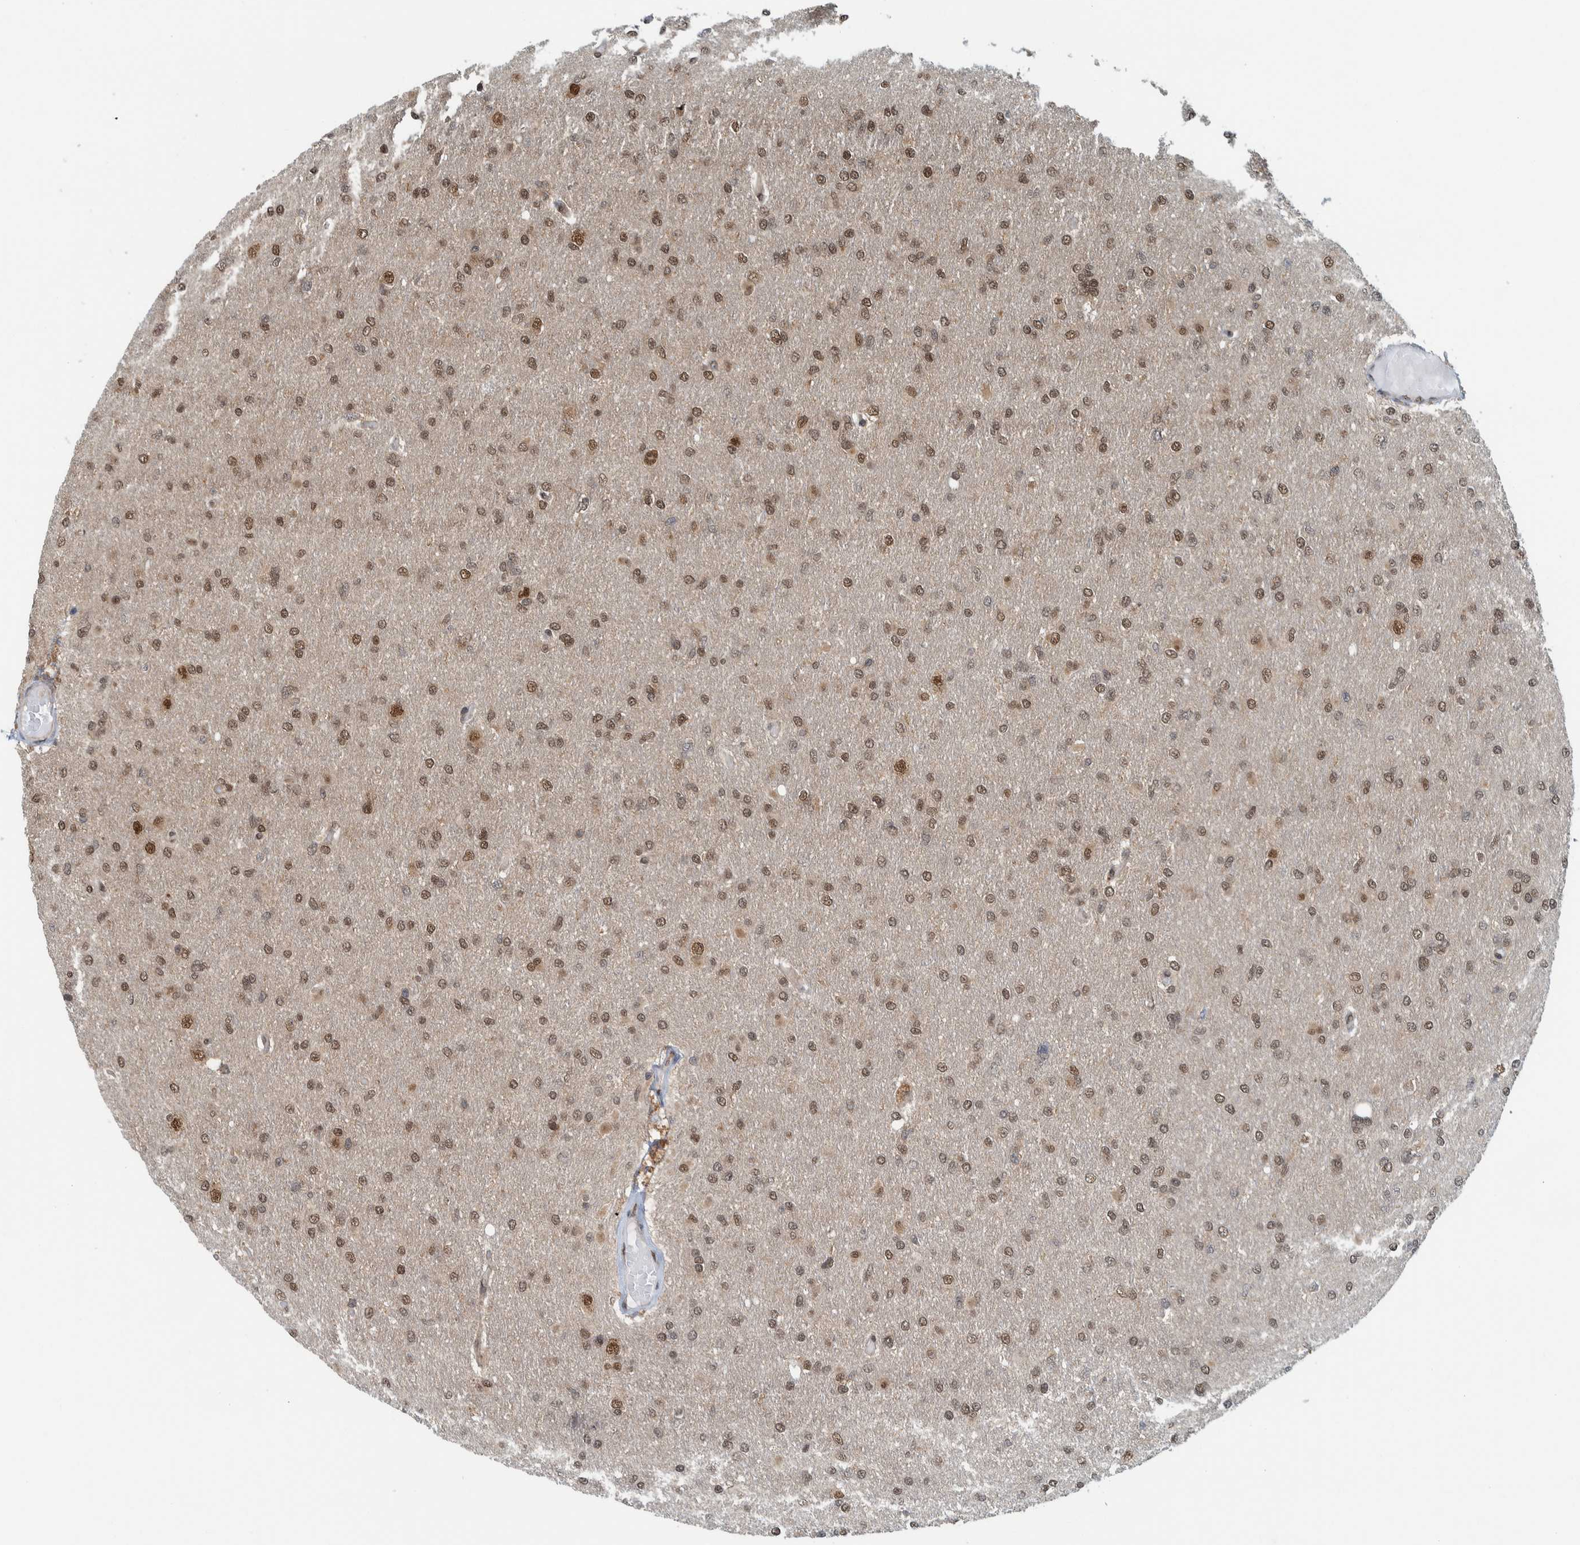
{"staining": {"intensity": "moderate", "quantity": "25%-75%", "location": "cytoplasmic/membranous,nuclear"}, "tissue": "glioma", "cell_type": "Tumor cells", "image_type": "cancer", "snomed": [{"axis": "morphology", "description": "Glioma, malignant, High grade"}, {"axis": "topography", "description": "Cerebral cortex"}], "caption": "Immunohistochemical staining of human high-grade glioma (malignant) demonstrates medium levels of moderate cytoplasmic/membranous and nuclear positivity in approximately 25%-75% of tumor cells.", "gene": "COPS3", "patient": {"sex": "female", "age": 36}}